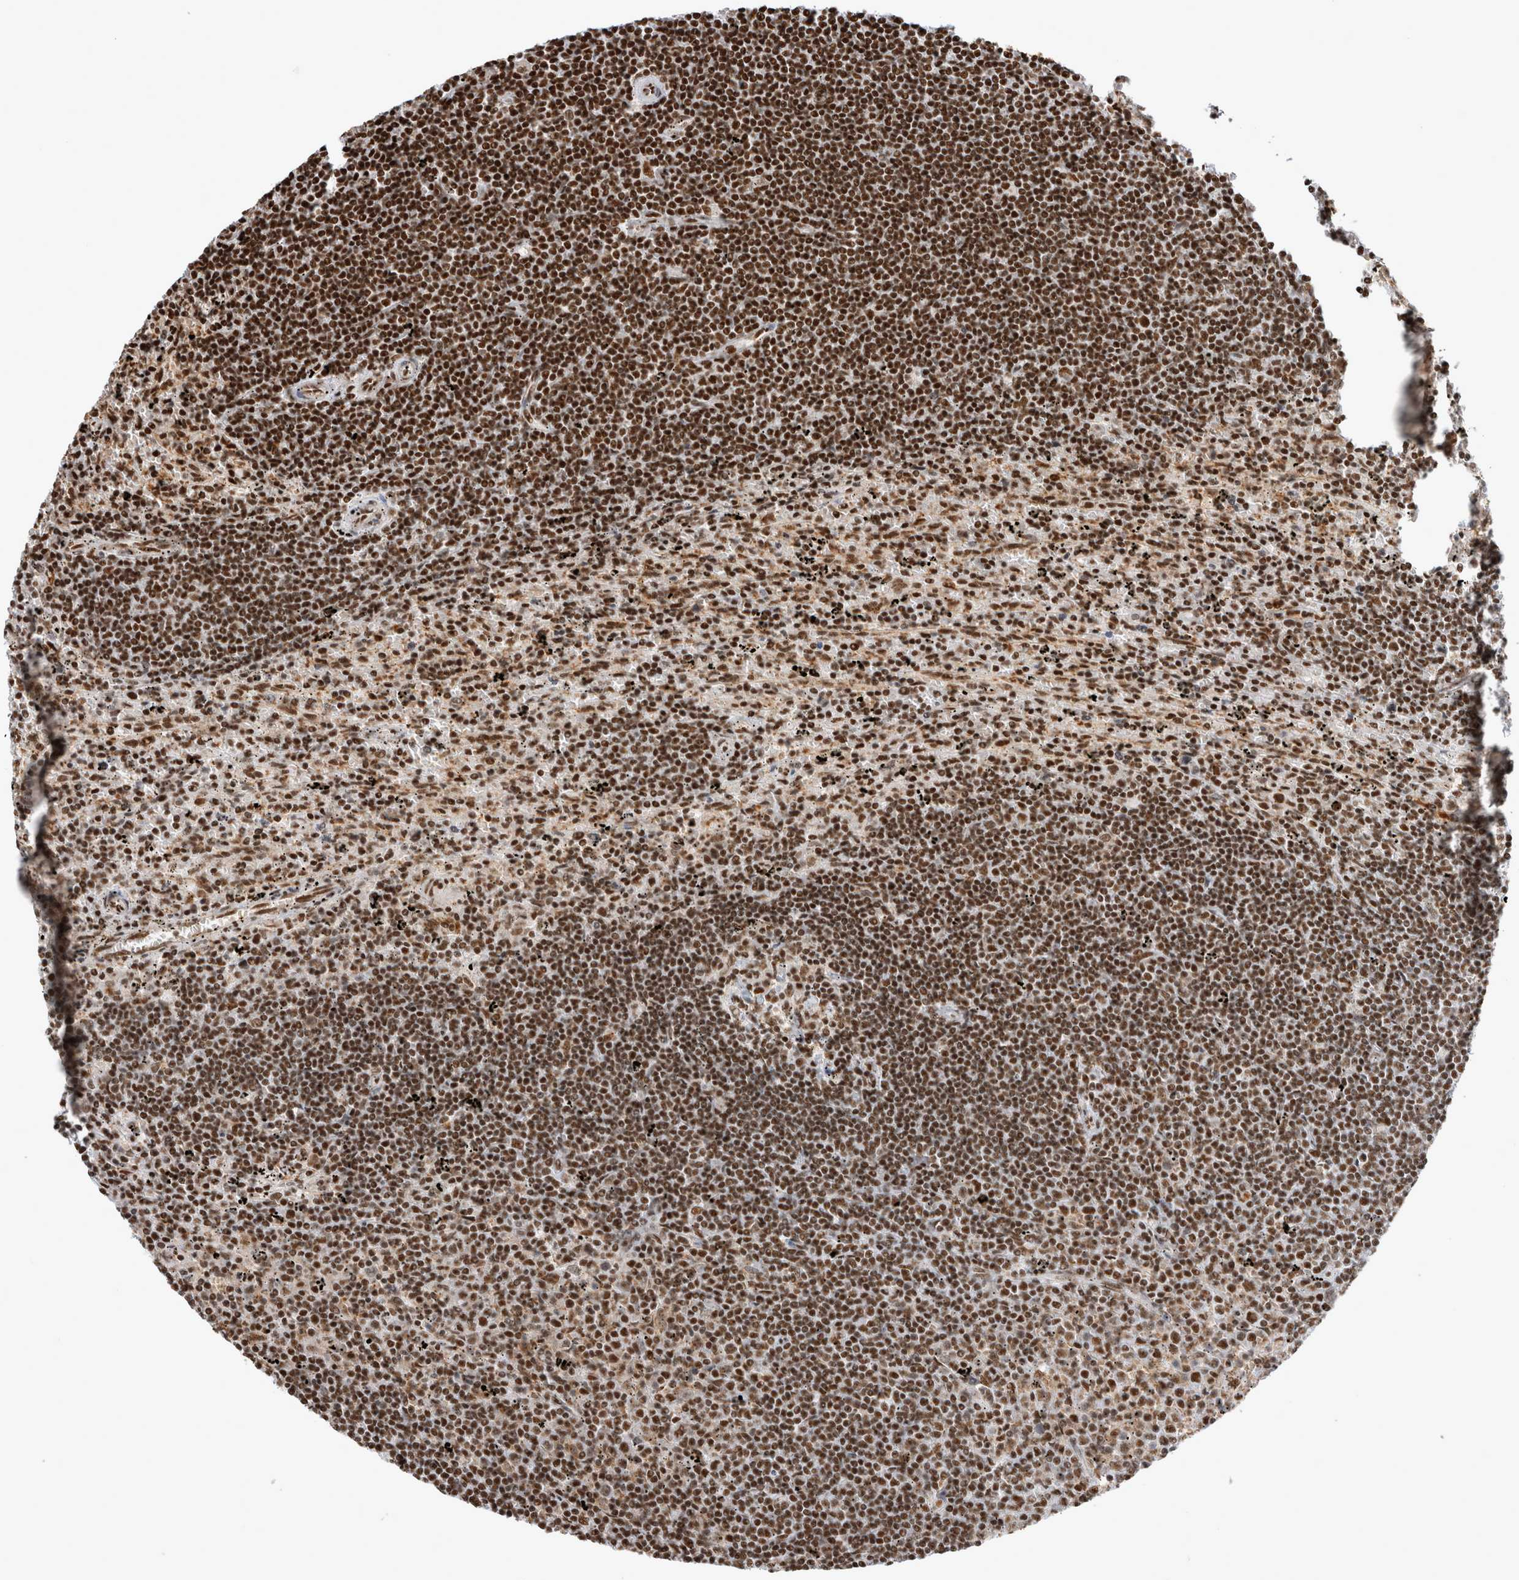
{"staining": {"intensity": "strong", "quantity": ">75%", "location": "nuclear"}, "tissue": "lymphoma", "cell_type": "Tumor cells", "image_type": "cancer", "snomed": [{"axis": "morphology", "description": "Malignant lymphoma, non-Hodgkin's type, Low grade"}, {"axis": "topography", "description": "Spleen"}], "caption": "There is high levels of strong nuclear staining in tumor cells of malignant lymphoma, non-Hodgkin's type (low-grade), as demonstrated by immunohistochemical staining (brown color).", "gene": "EYA2", "patient": {"sex": "male", "age": 76}}